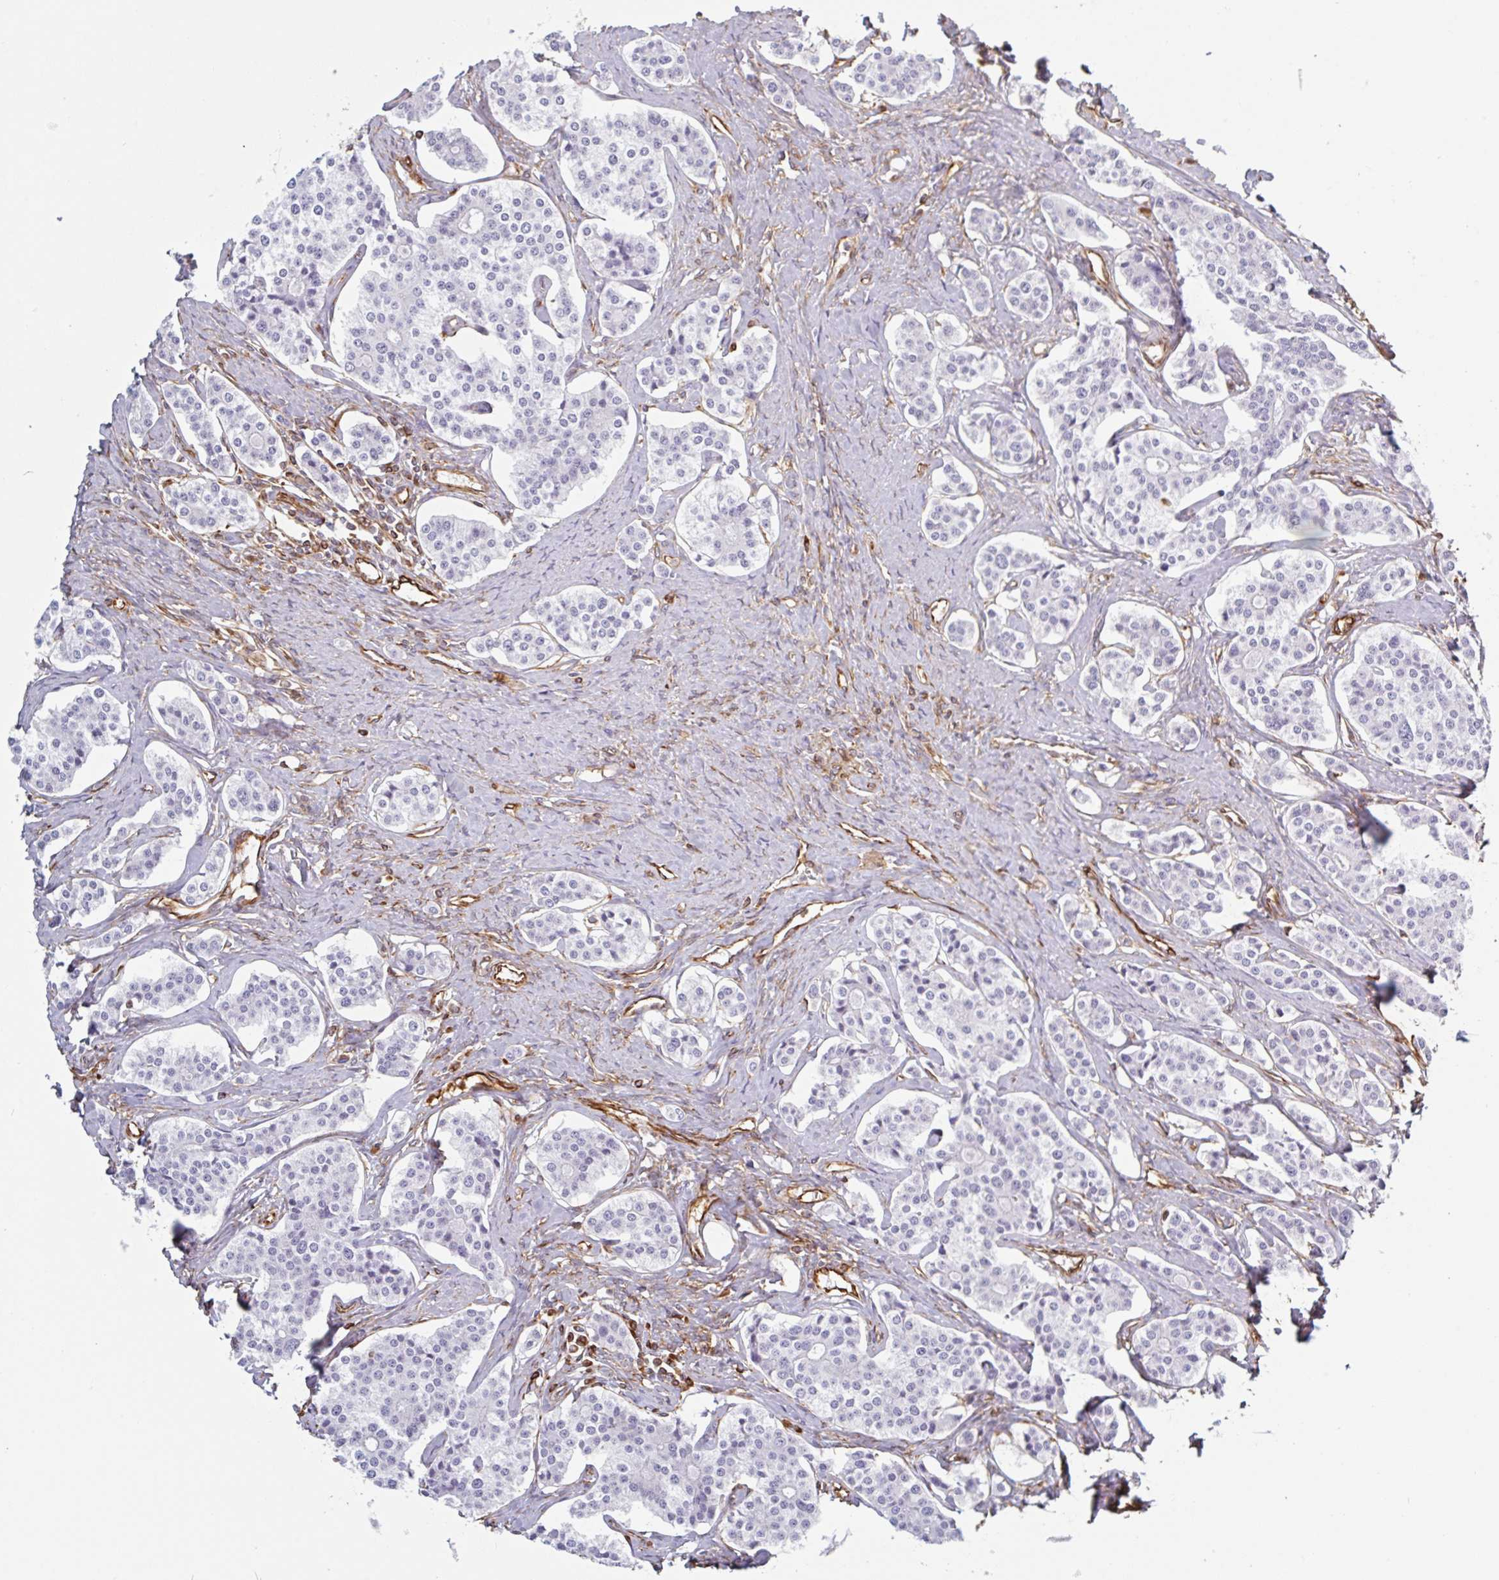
{"staining": {"intensity": "negative", "quantity": "none", "location": "none"}, "tissue": "carcinoid", "cell_type": "Tumor cells", "image_type": "cancer", "snomed": [{"axis": "morphology", "description": "Carcinoid, malignant, NOS"}, {"axis": "topography", "description": "Small intestine"}], "caption": "Photomicrograph shows no significant protein expression in tumor cells of malignant carcinoid.", "gene": "PPFIA1", "patient": {"sex": "male", "age": 63}}